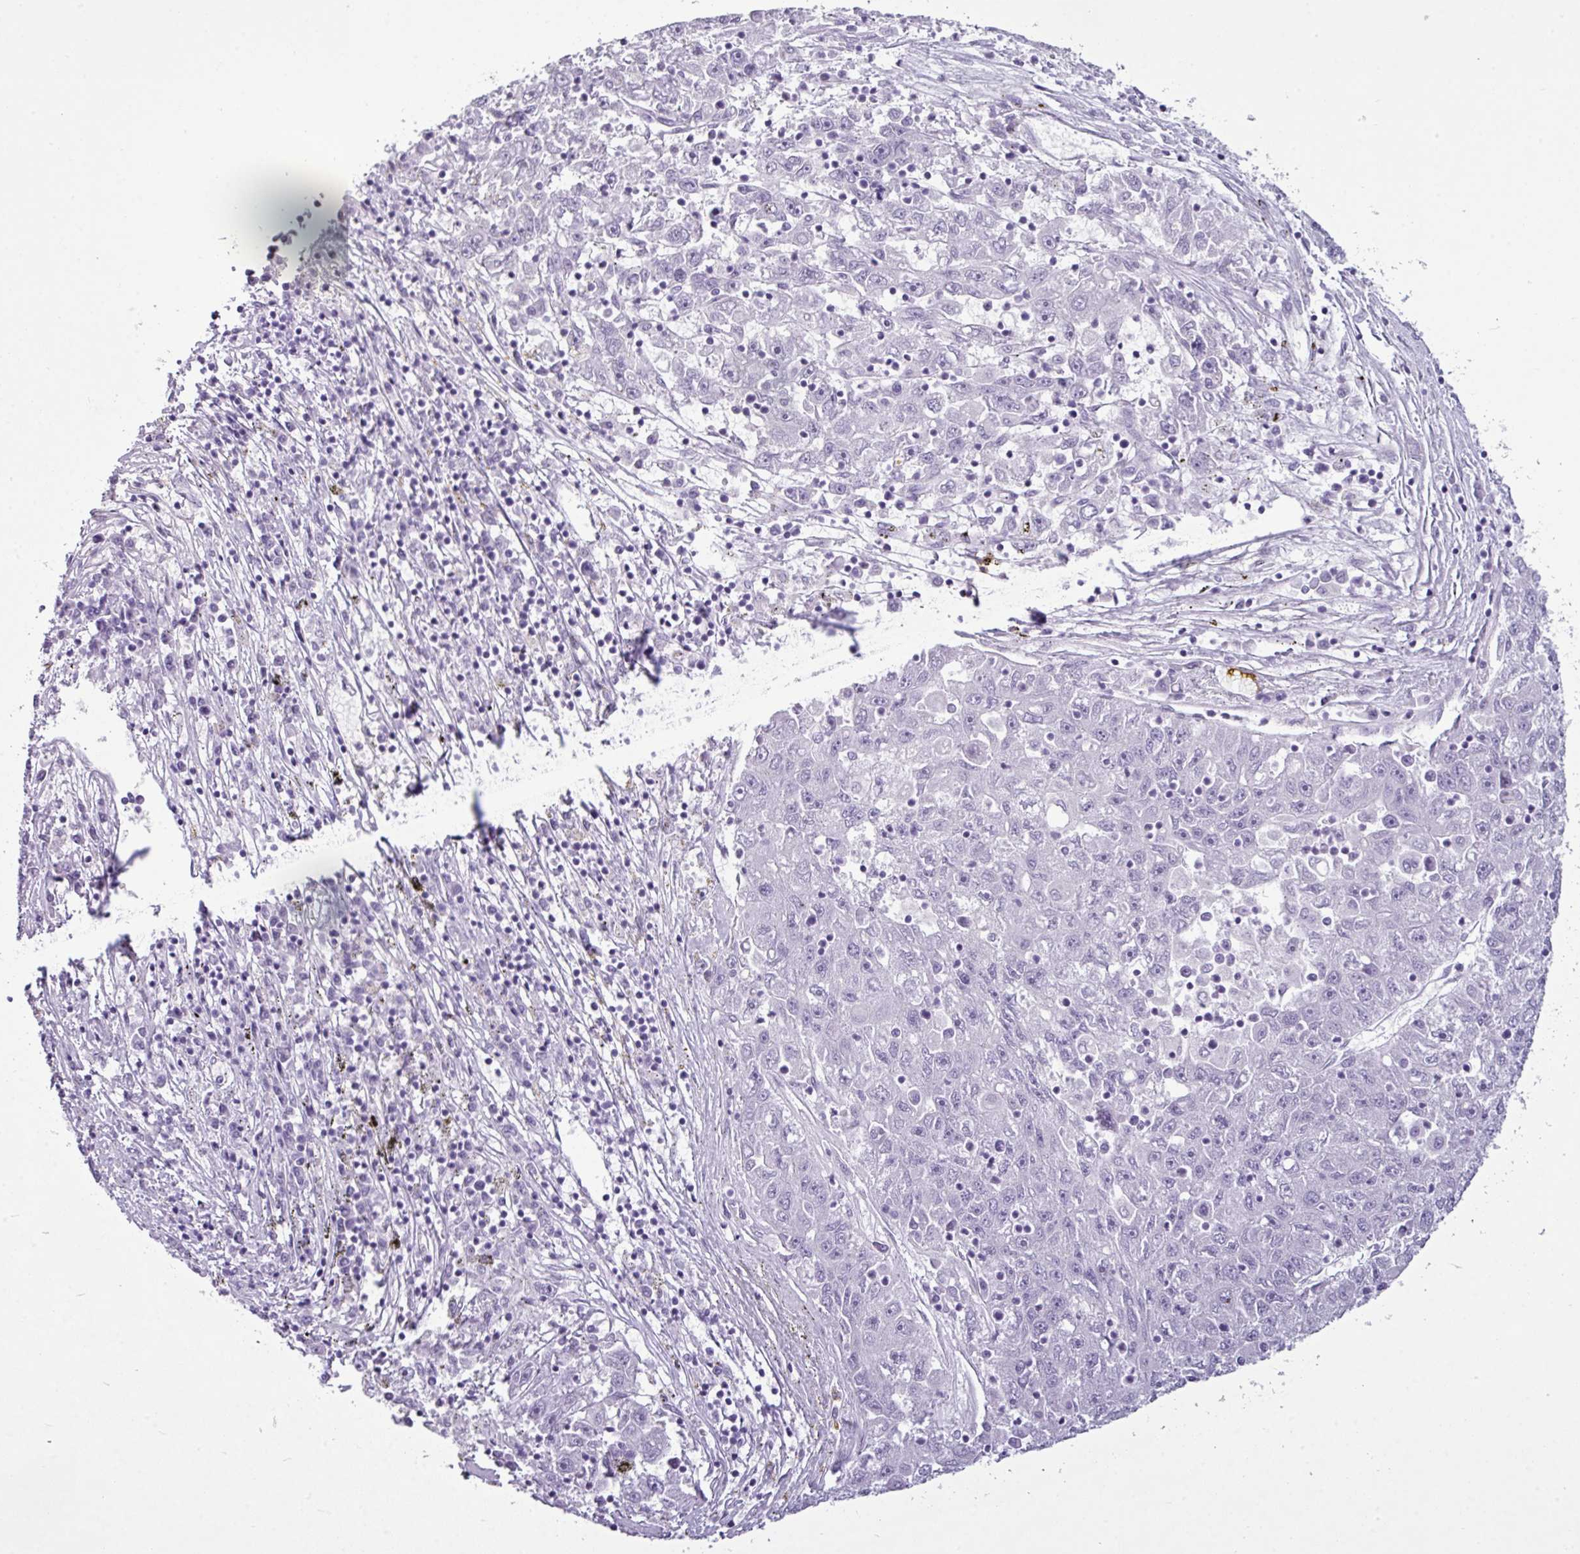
{"staining": {"intensity": "negative", "quantity": "none", "location": "none"}, "tissue": "liver cancer", "cell_type": "Tumor cells", "image_type": "cancer", "snomed": [{"axis": "morphology", "description": "Carcinoma, Hepatocellular, NOS"}, {"axis": "topography", "description": "Liver"}], "caption": "The histopathology image reveals no staining of tumor cells in liver cancer (hepatocellular carcinoma). Nuclei are stained in blue.", "gene": "AMY1B", "patient": {"sex": "male", "age": 49}}